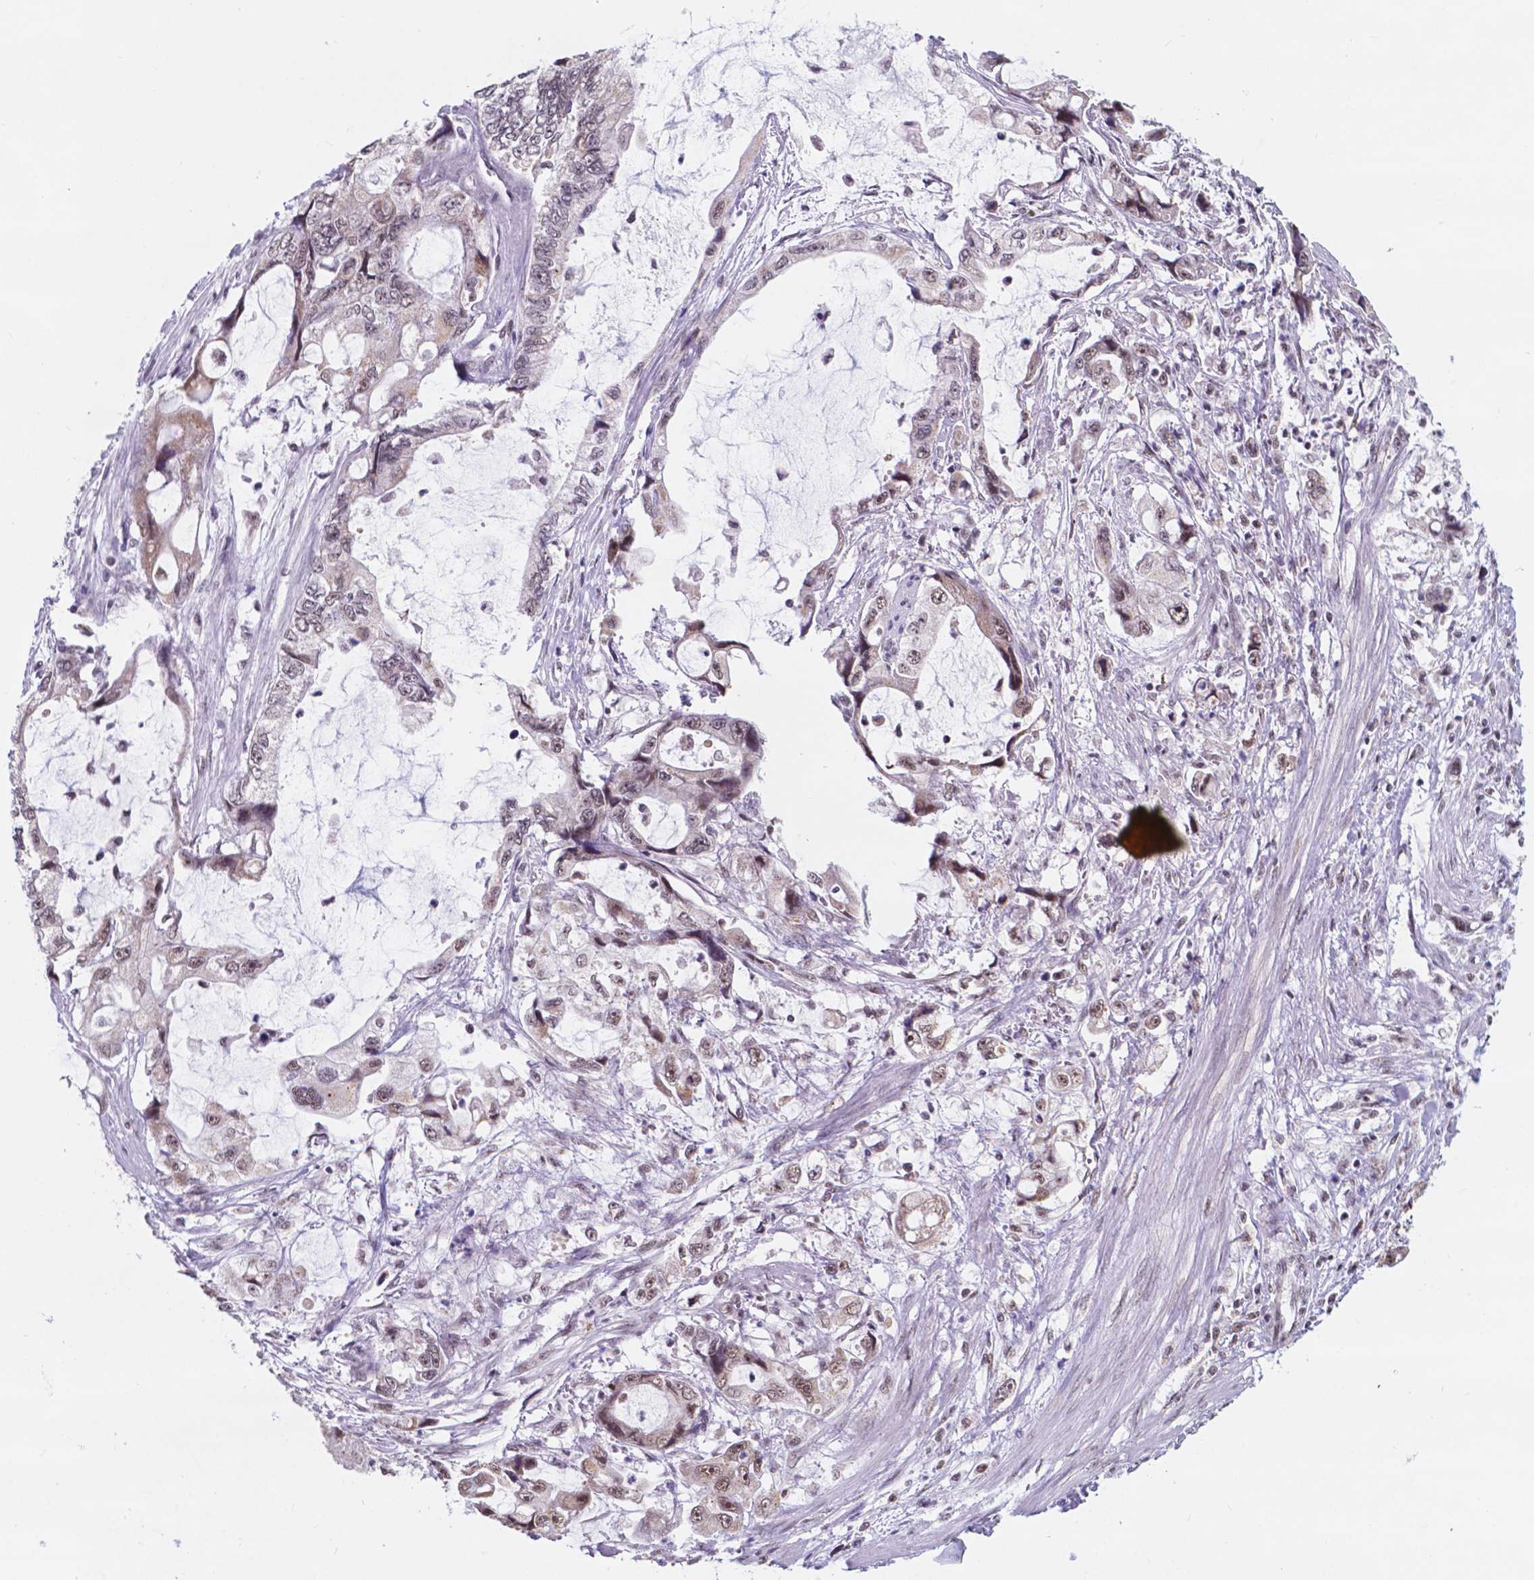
{"staining": {"intensity": "weak", "quantity": "25%-75%", "location": "nuclear"}, "tissue": "stomach cancer", "cell_type": "Tumor cells", "image_type": "cancer", "snomed": [{"axis": "morphology", "description": "Adenocarcinoma, NOS"}, {"axis": "topography", "description": "Pancreas"}, {"axis": "topography", "description": "Stomach, upper"}, {"axis": "topography", "description": "Stomach"}], "caption": "About 25%-75% of tumor cells in stomach adenocarcinoma show weak nuclear protein expression as visualized by brown immunohistochemical staining.", "gene": "BCAS2", "patient": {"sex": "male", "age": 77}}